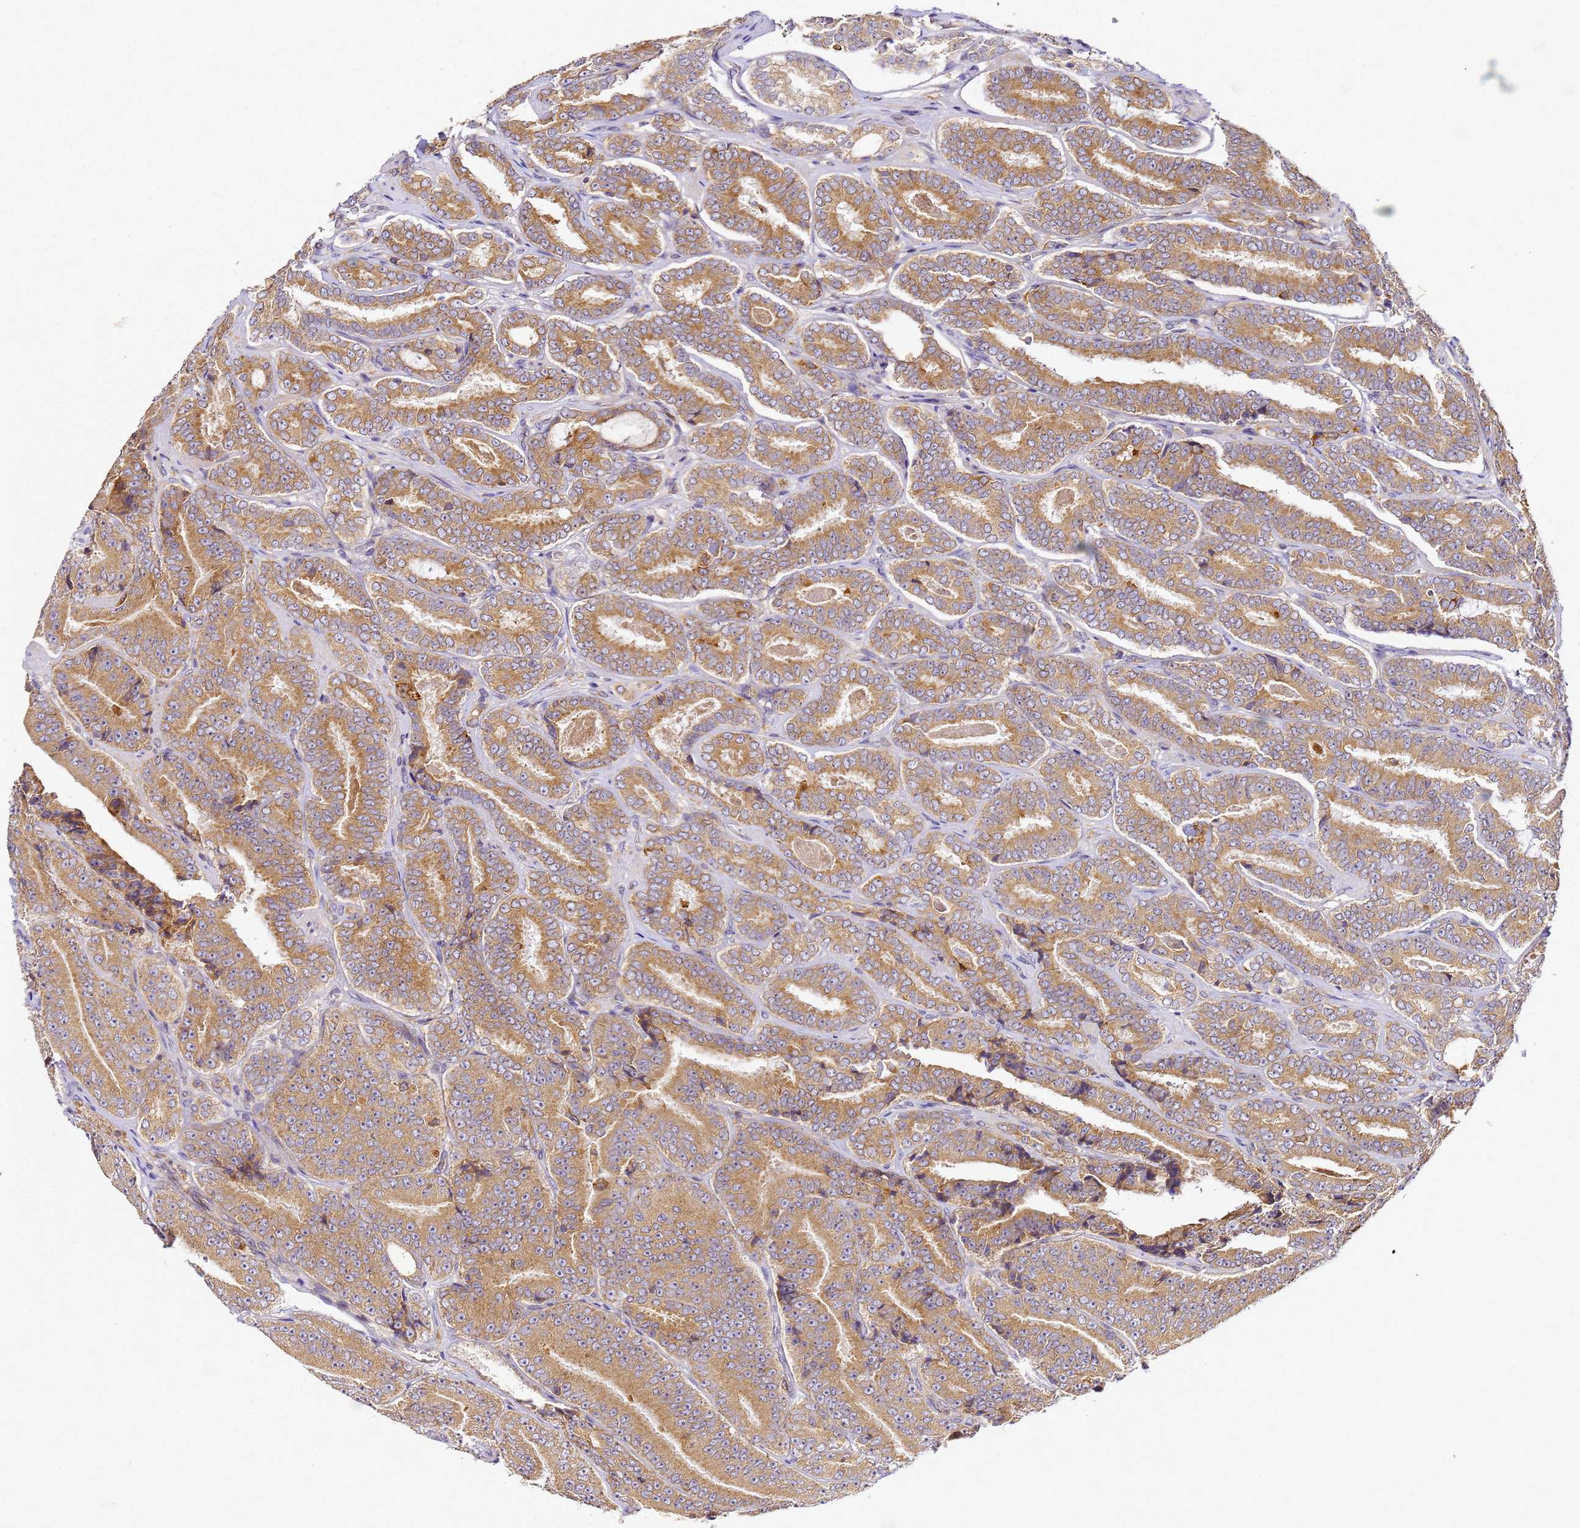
{"staining": {"intensity": "moderate", "quantity": ">75%", "location": "cytoplasmic/membranous"}, "tissue": "prostate cancer", "cell_type": "Tumor cells", "image_type": "cancer", "snomed": [{"axis": "morphology", "description": "Adenocarcinoma, High grade"}, {"axis": "topography", "description": "Prostate"}], "caption": "Tumor cells display medium levels of moderate cytoplasmic/membranous positivity in approximately >75% of cells in human prostate cancer.", "gene": "ADPGK", "patient": {"sex": "male", "age": 72}}